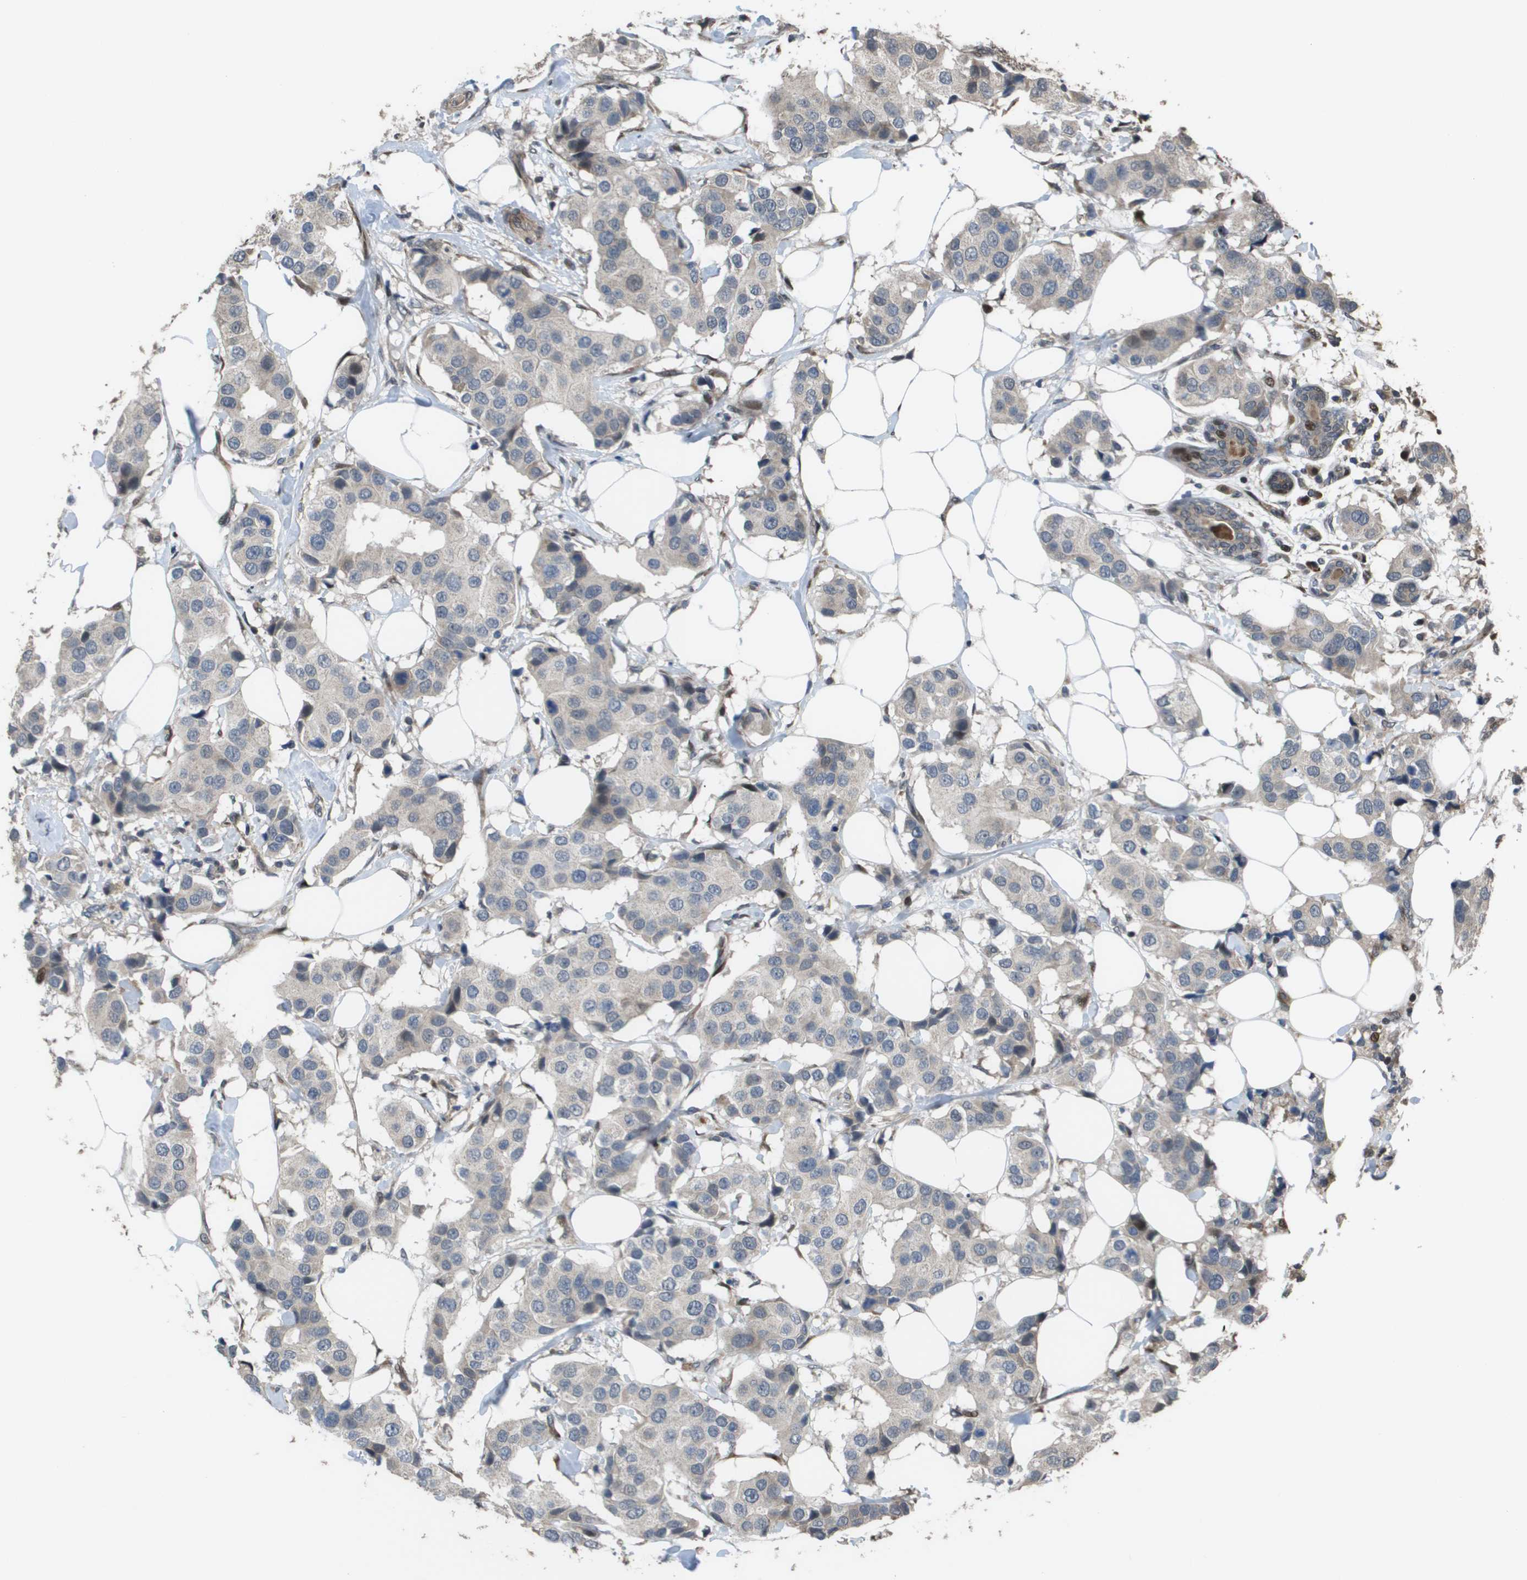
{"staining": {"intensity": "negative", "quantity": "none", "location": "none"}, "tissue": "breast cancer", "cell_type": "Tumor cells", "image_type": "cancer", "snomed": [{"axis": "morphology", "description": "Normal tissue, NOS"}, {"axis": "morphology", "description": "Duct carcinoma"}, {"axis": "topography", "description": "Breast"}], "caption": "The image displays no staining of tumor cells in intraductal carcinoma (breast).", "gene": "AXIN2", "patient": {"sex": "female", "age": 39}}